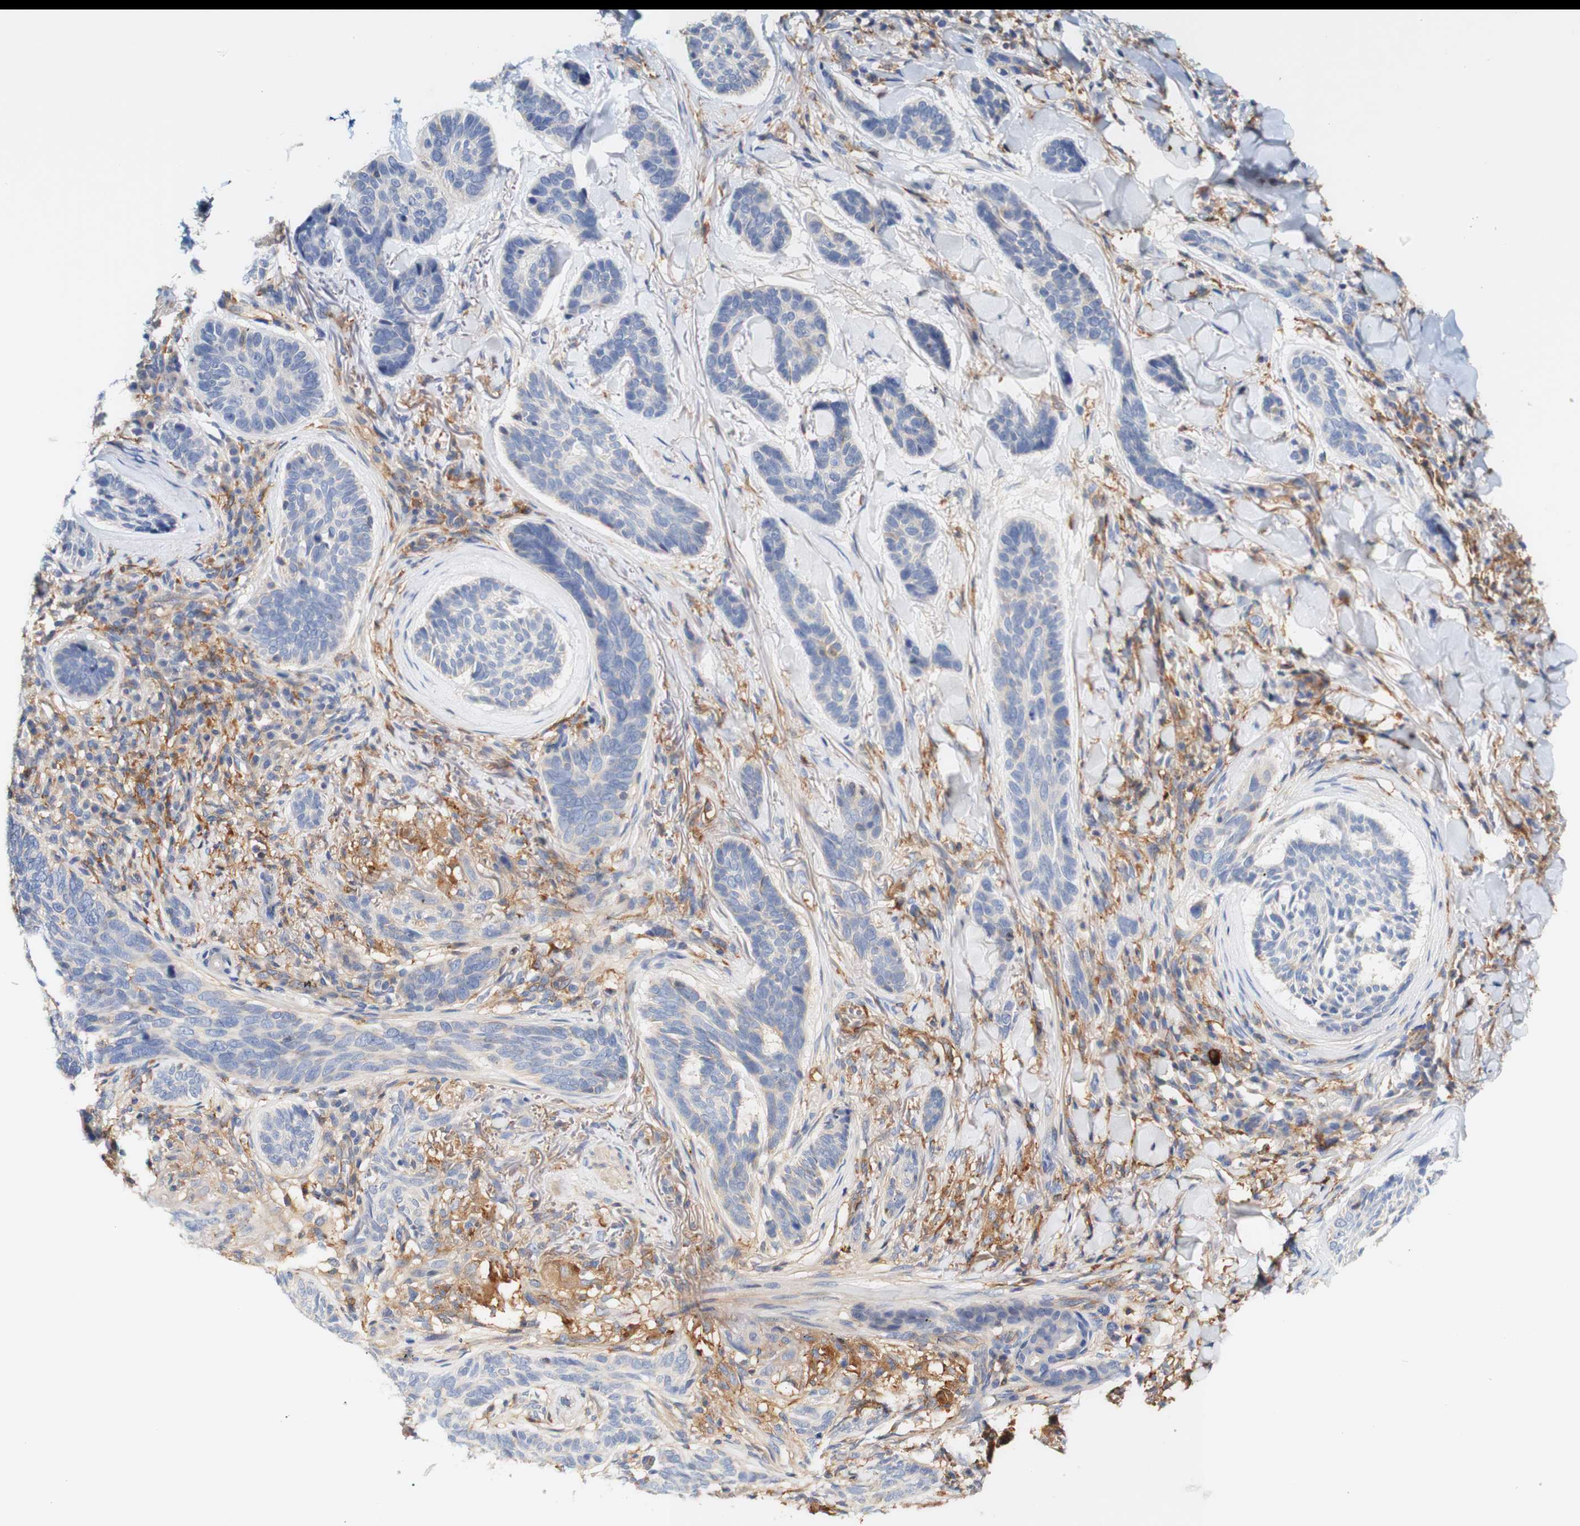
{"staining": {"intensity": "negative", "quantity": "none", "location": "none"}, "tissue": "skin cancer", "cell_type": "Tumor cells", "image_type": "cancer", "snomed": [{"axis": "morphology", "description": "Basal cell carcinoma"}, {"axis": "topography", "description": "Skin"}], "caption": "Human skin basal cell carcinoma stained for a protein using immunohistochemistry exhibits no positivity in tumor cells.", "gene": "PCDH7", "patient": {"sex": "male", "age": 43}}